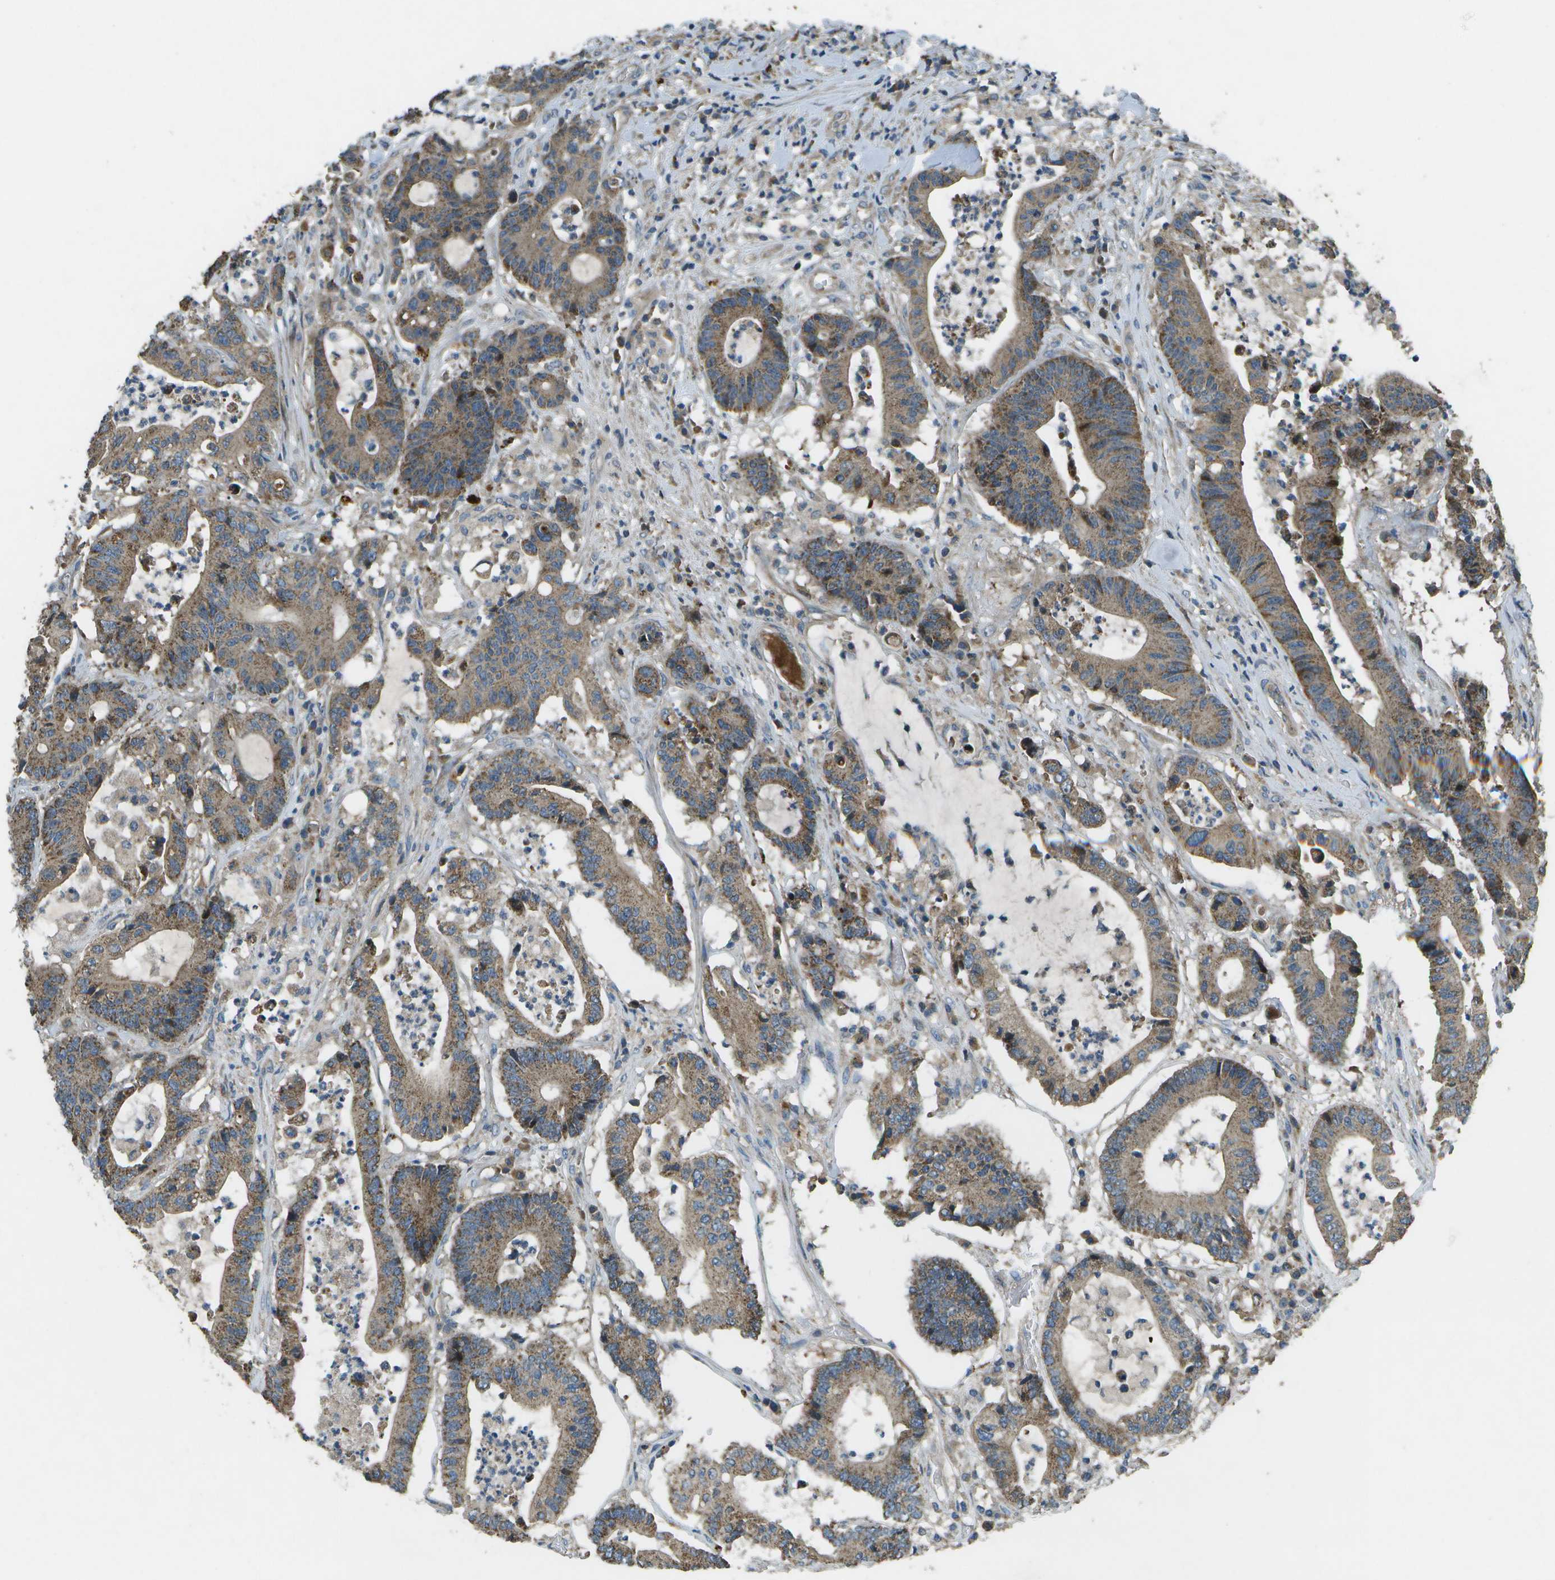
{"staining": {"intensity": "moderate", "quantity": ">75%", "location": "cytoplasmic/membranous"}, "tissue": "colorectal cancer", "cell_type": "Tumor cells", "image_type": "cancer", "snomed": [{"axis": "morphology", "description": "Adenocarcinoma, NOS"}, {"axis": "topography", "description": "Colon"}], "caption": "There is medium levels of moderate cytoplasmic/membranous expression in tumor cells of colorectal cancer (adenocarcinoma), as demonstrated by immunohistochemical staining (brown color).", "gene": "PXYLP1", "patient": {"sex": "female", "age": 84}}